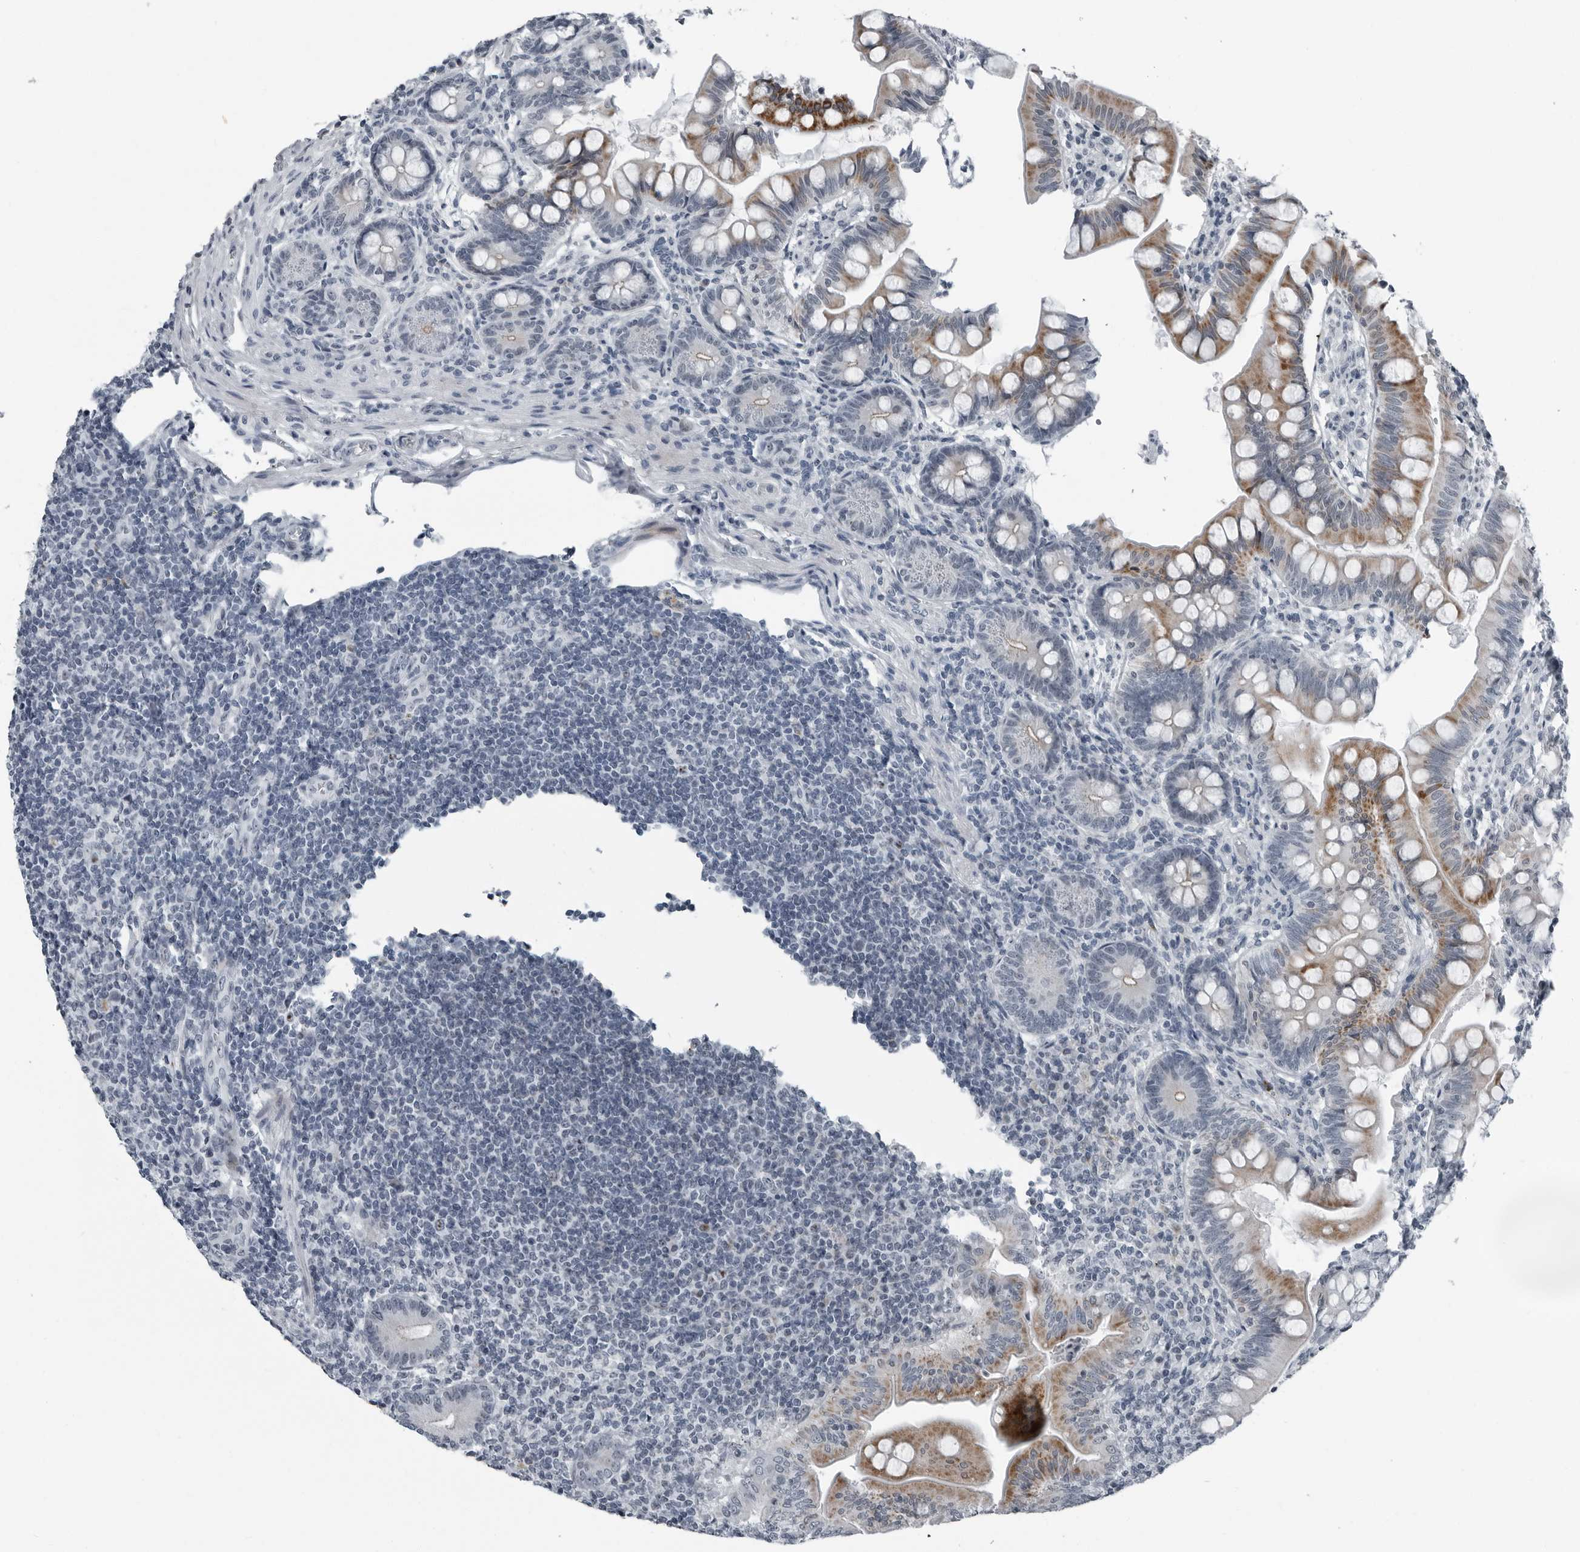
{"staining": {"intensity": "strong", "quantity": ">75%", "location": "cytoplasmic/membranous"}, "tissue": "small intestine", "cell_type": "Glandular cells", "image_type": "normal", "snomed": [{"axis": "morphology", "description": "Normal tissue, NOS"}, {"axis": "topography", "description": "Small intestine"}], "caption": "Human small intestine stained with a brown dye shows strong cytoplasmic/membranous positive expression in approximately >75% of glandular cells.", "gene": "PDCD11", "patient": {"sex": "male", "age": 7}}